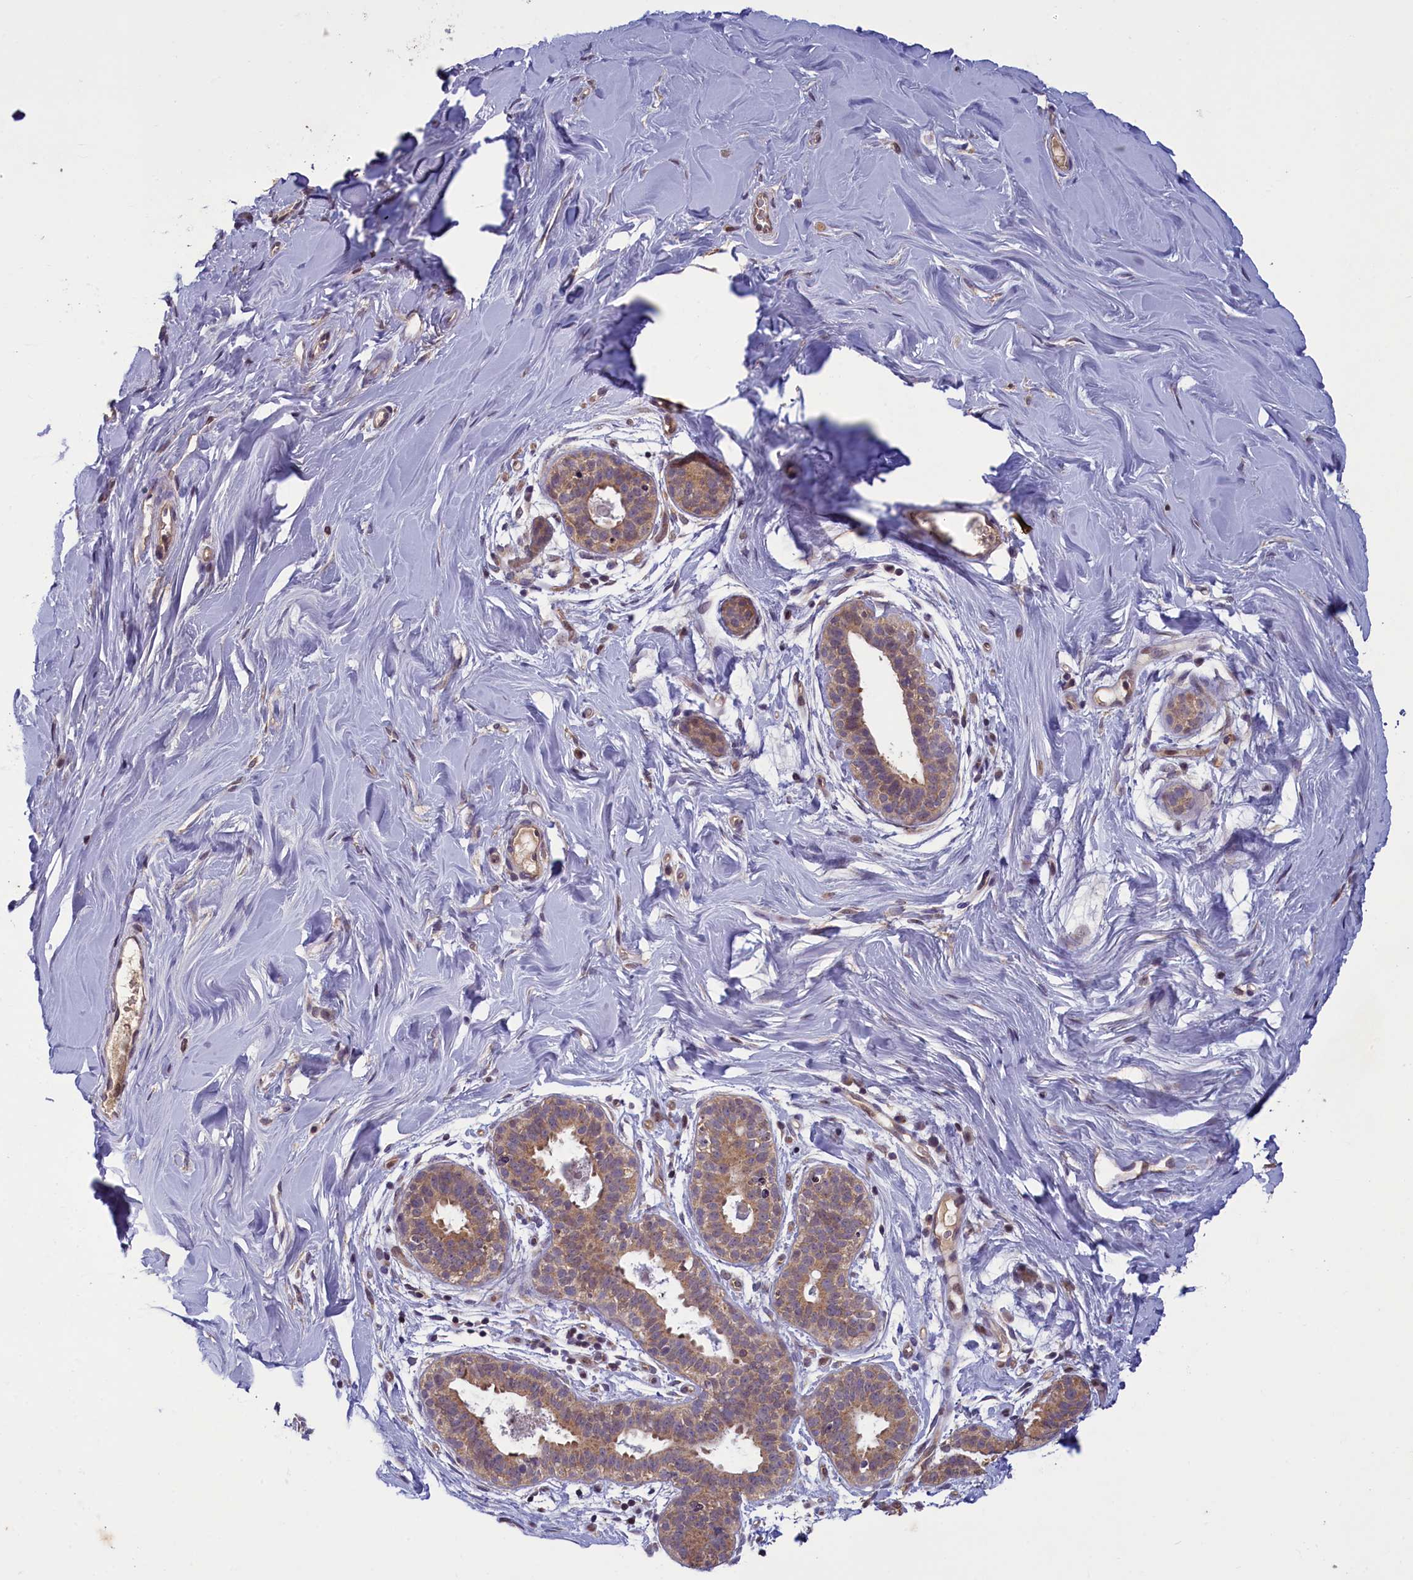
{"staining": {"intensity": "negative", "quantity": "none", "location": "none"}, "tissue": "adipose tissue", "cell_type": "Adipocytes", "image_type": "normal", "snomed": [{"axis": "morphology", "description": "Normal tissue, NOS"}, {"axis": "topography", "description": "Breast"}], "caption": "Adipocytes show no significant protein positivity in normal adipose tissue. (DAB IHC visualized using brightfield microscopy, high magnification).", "gene": "NUBP1", "patient": {"sex": "female", "age": 26}}